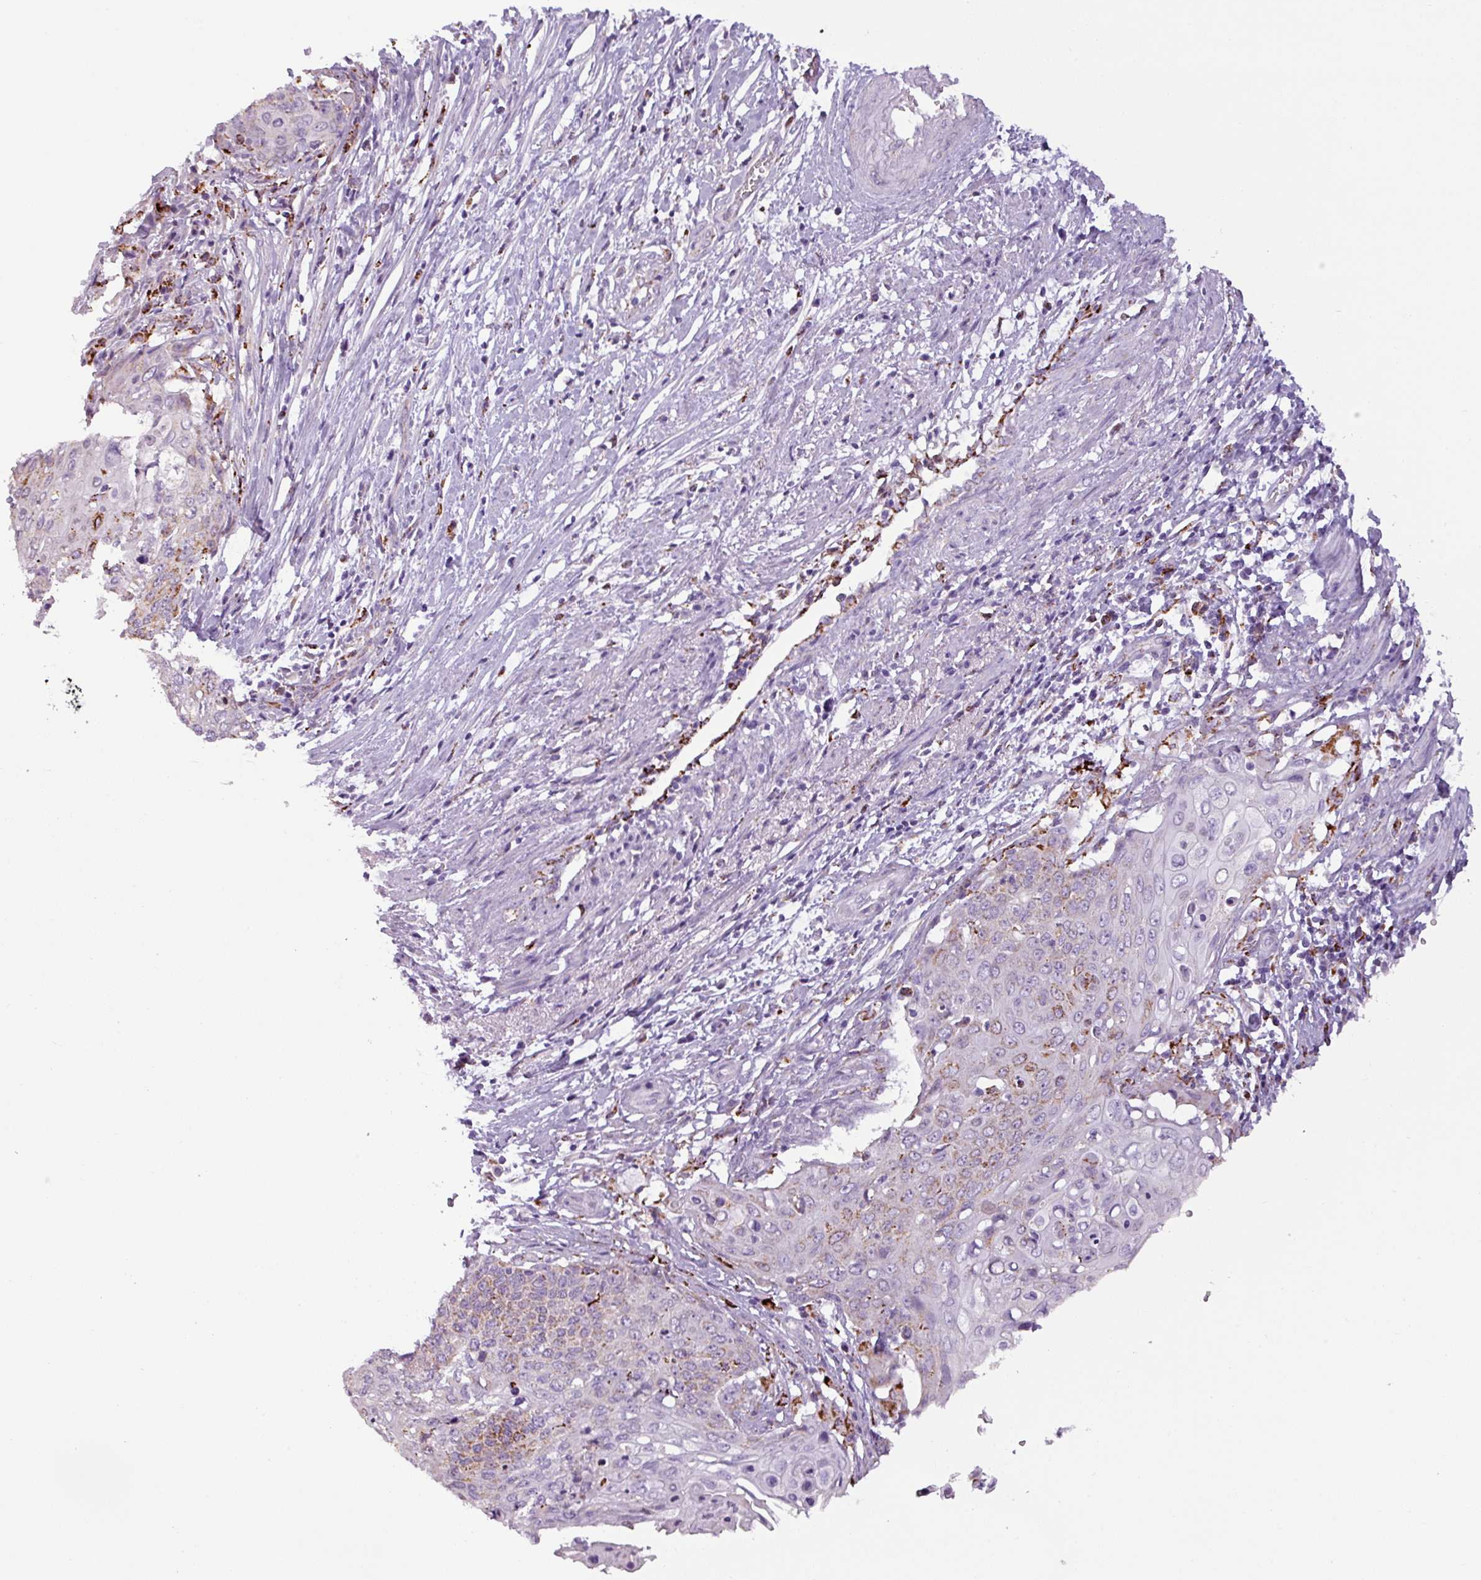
{"staining": {"intensity": "weak", "quantity": "25%-75%", "location": "cytoplasmic/membranous"}, "tissue": "cervical cancer", "cell_type": "Tumor cells", "image_type": "cancer", "snomed": [{"axis": "morphology", "description": "Squamous cell carcinoma, NOS"}, {"axis": "topography", "description": "Cervix"}], "caption": "Cervical cancer (squamous cell carcinoma) stained for a protein displays weak cytoplasmic/membranous positivity in tumor cells. Using DAB (3,3'-diaminobenzidine) (brown) and hematoxylin (blue) stains, captured at high magnification using brightfield microscopy.", "gene": "ZNF667", "patient": {"sex": "female", "age": 39}}